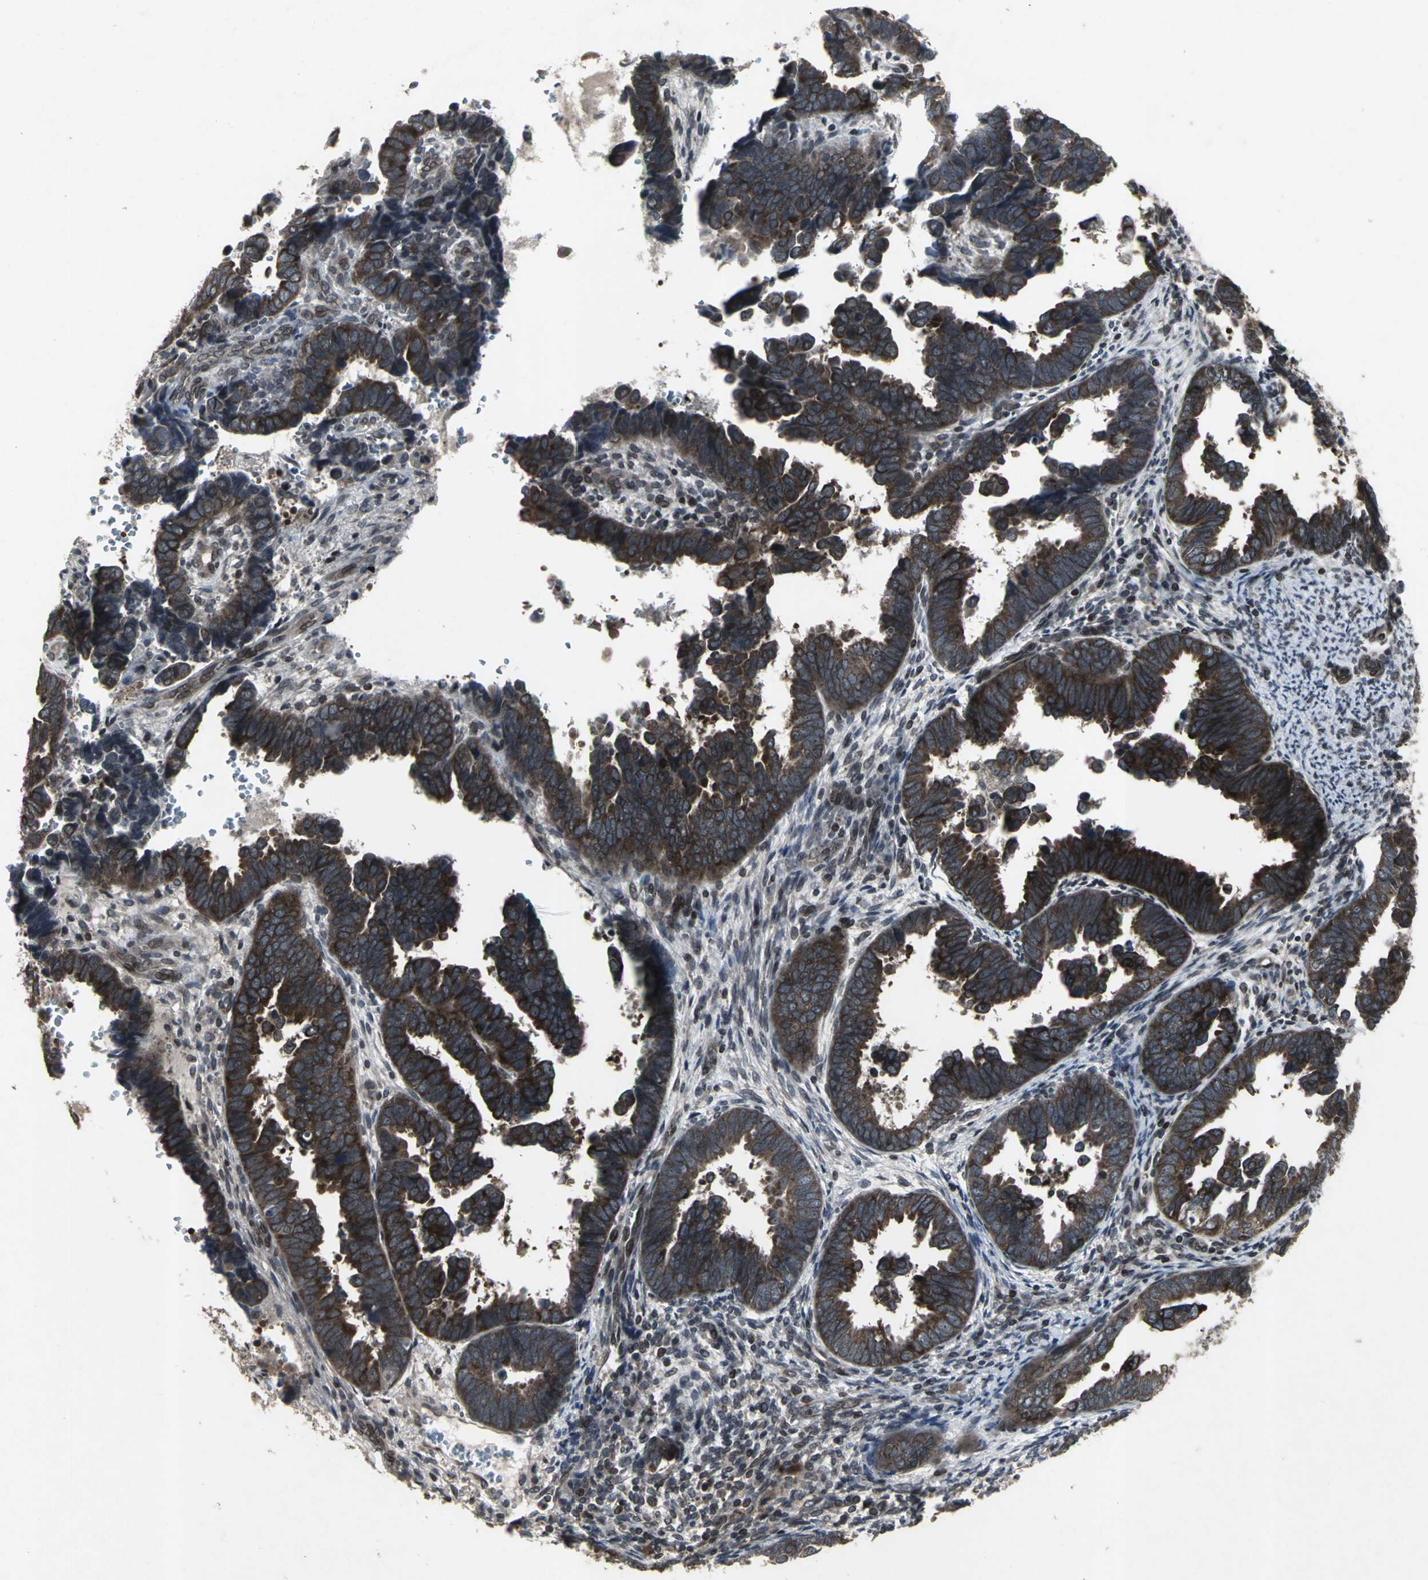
{"staining": {"intensity": "strong", "quantity": ">75%", "location": "cytoplasmic/membranous"}, "tissue": "endometrial cancer", "cell_type": "Tumor cells", "image_type": "cancer", "snomed": [{"axis": "morphology", "description": "Adenocarcinoma, NOS"}, {"axis": "topography", "description": "Endometrium"}], "caption": "Endometrial cancer (adenocarcinoma) stained for a protein exhibits strong cytoplasmic/membranous positivity in tumor cells. Using DAB (3,3'-diaminobenzidine) (brown) and hematoxylin (blue) stains, captured at high magnification using brightfield microscopy.", "gene": "SH2B3", "patient": {"sex": "female", "age": 75}}